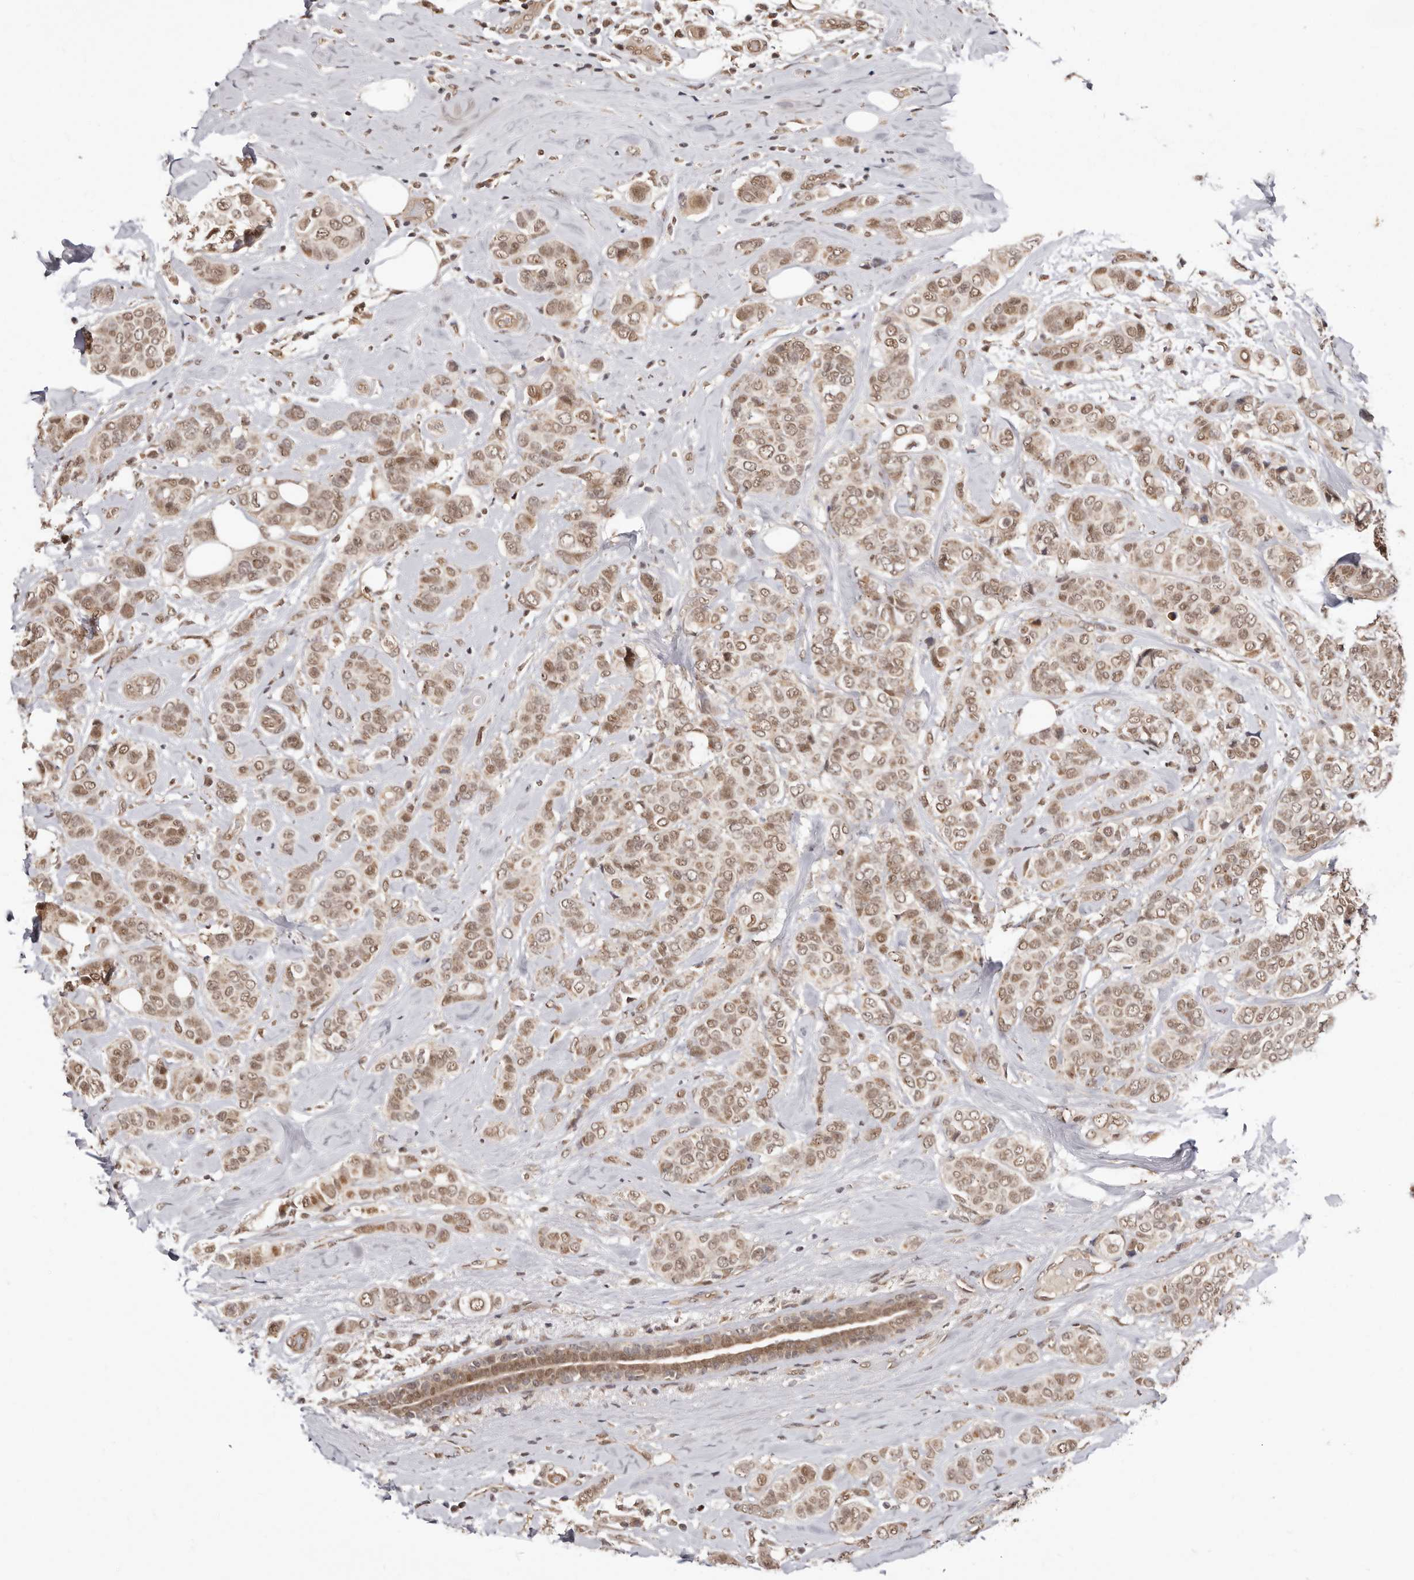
{"staining": {"intensity": "moderate", "quantity": ">75%", "location": "cytoplasmic/membranous,nuclear"}, "tissue": "breast cancer", "cell_type": "Tumor cells", "image_type": "cancer", "snomed": [{"axis": "morphology", "description": "Lobular carcinoma"}, {"axis": "topography", "description": "Breast"}], "caption": "An immunohistochemistry histopathology image of tumor tissue is shown. Protein staining in brown labels moderate cytoplasmic/membranous and nuclear positivity in lobular carcinoma (breast) within tumor cells.", "gene": "MED8", "patient": {"sex": "female", "age": 51}}